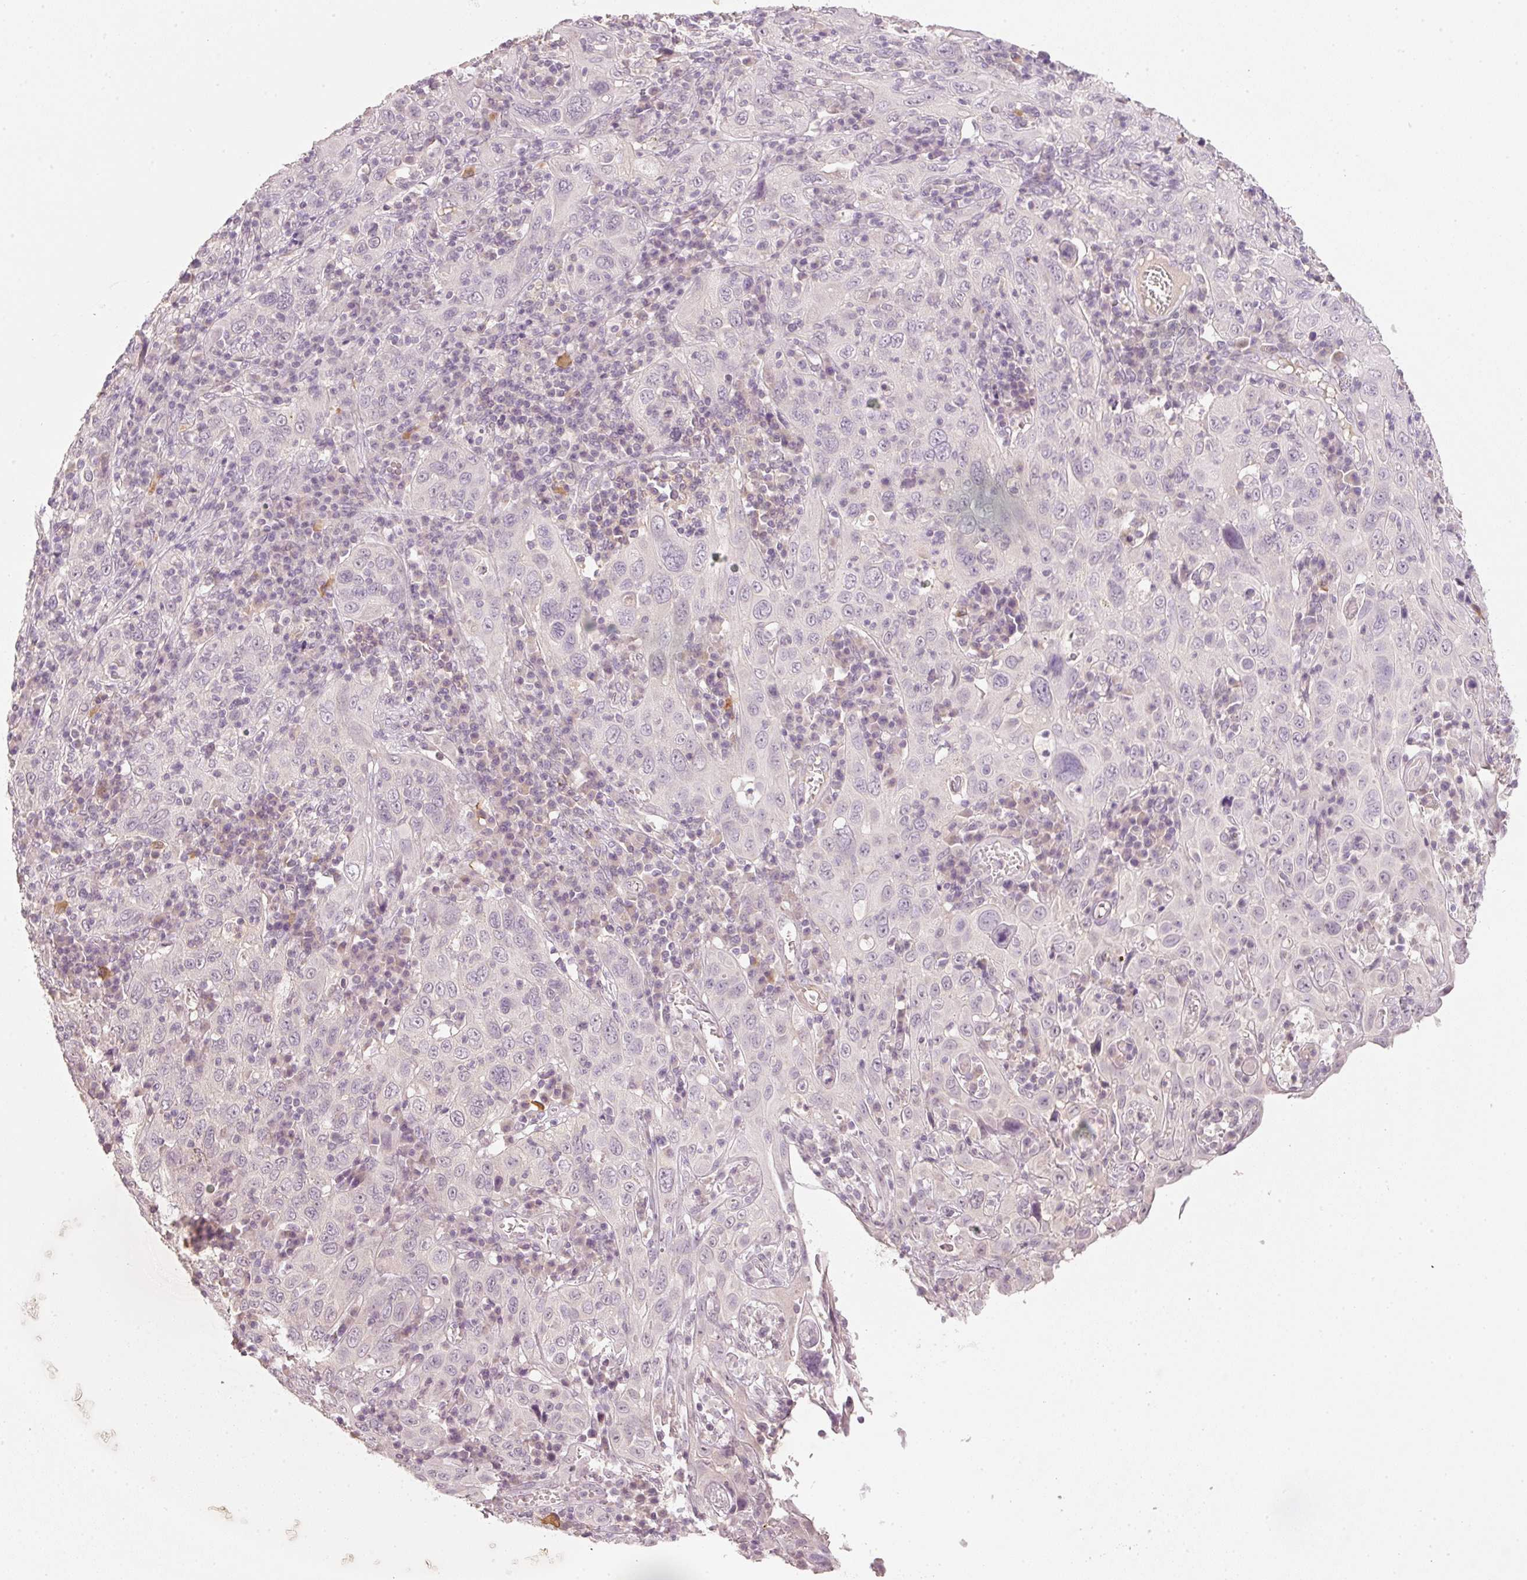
{"staining": {"intensity": "negative", "quantity": "none", "location": "none"}, "tissue": "cervical cancer", "cell_type": "Tumor cells", "image_type": "cancer", "snomed": [{"axis": "morphology", "description": "Squamous cell carcinoma, NOS"}, {"axis": "topography", "description": "Cervix"}], "caption": "This is an immunohistochemistry (IHC) histopathology image of cervical squamous cell carcinoma. There is no expression in tumor cells.", "gene": "STEAP1", "patient": {"sex": "female", "age": 46}}